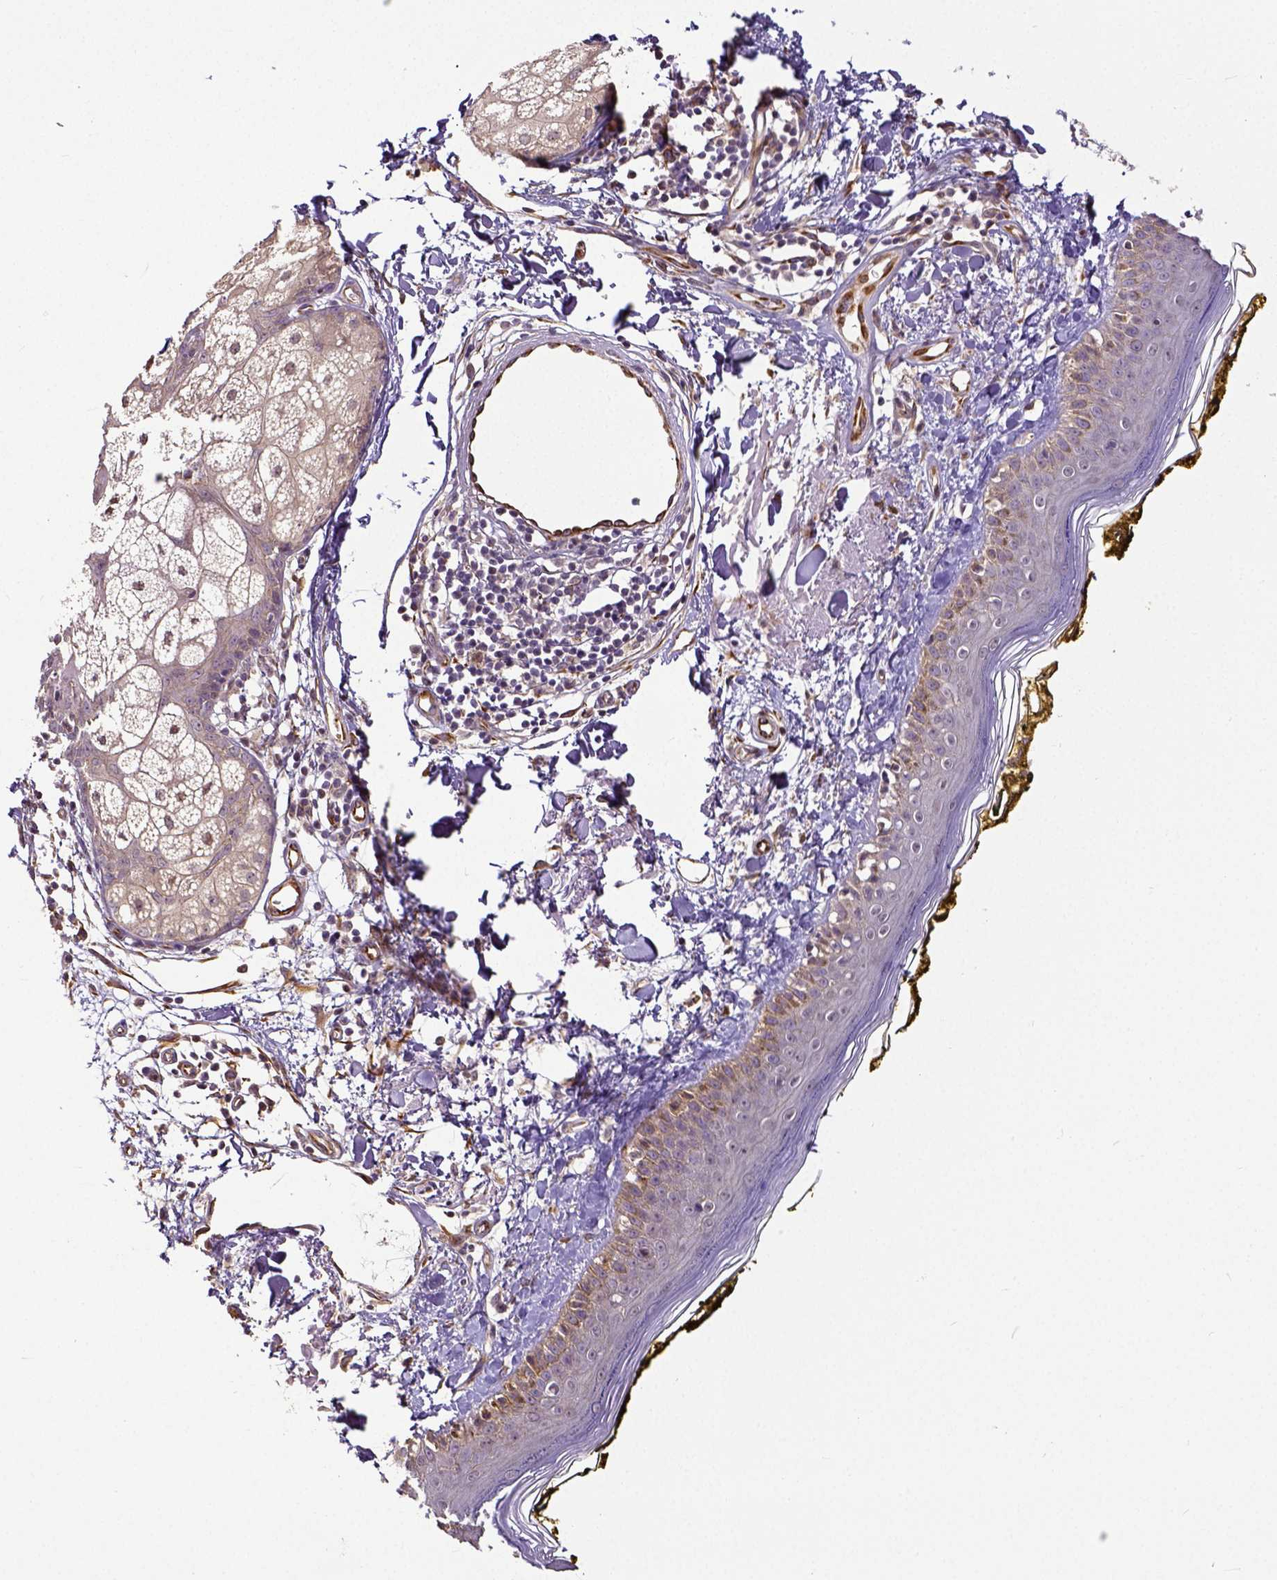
{"staining": {"intensity": "moderate", "quantity": ">75%", "location": "cytoplasmic/membranous"}, "tissue": "skin", "cell_type": "Fibroblasts", "image_type": "normal", "snomed": [{"axis": "morphology", "description": "Normal tissue, NOS"}, {"axis": "topography", "description": "Skin"}], "caption": "The micrograph displays staining of unremarkable skin, revealing moderate cytoplasmic/membranous protein expression (brown color) within fibroblasts. The staining was performed using DAB, with brown indicating positive protein expression. Nuclei are stained blue with hematoxylin.", "gene": "DICER1", "patient": {"sex": "male", "age": 76}}